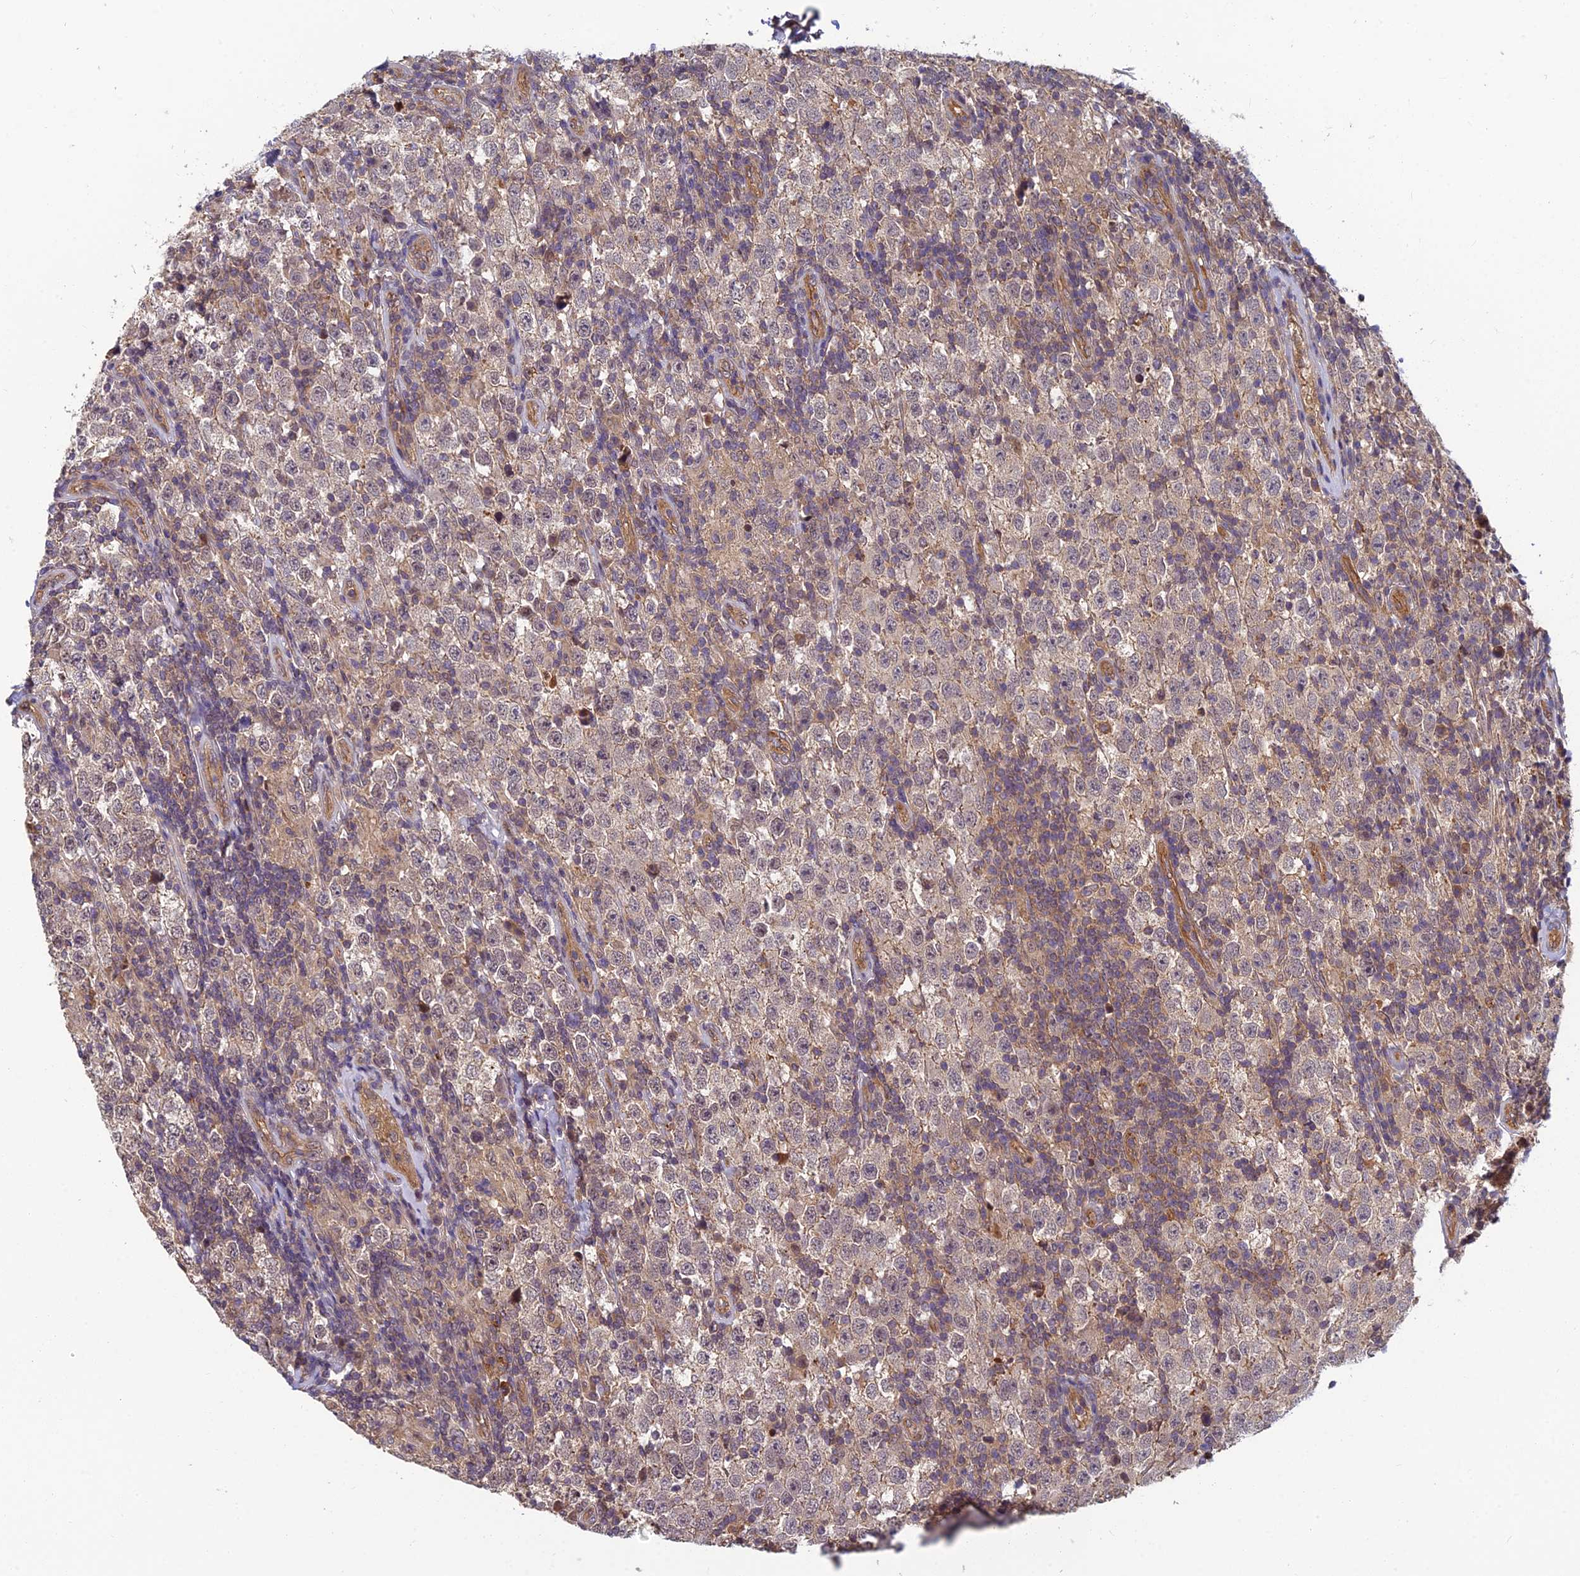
{"staining": {"intensity": "weak", "quantity": "<25%", "location": "cytoplasmic/membranous"}, "tissue": "testis cancer", "cell_type": "Tumor cells", "image_type": "cancer", "snomed": [{"axis": "morphology", "description": "Normal tissue, NOS"}, {"axis": "morphology", "description": "Urothelial carcinoma, High grade"}, {"axis": "morphology", "description": "Seminoma, NOS"}, {"axis": "morphology", "description": "Carcinoma, Embryonal, NOS"}, {"axis": "topography", "description": "Urinary bladder"}, {"axis": "topography", "description": "Testis"}], "caption": "Testis urothelial carcinoma (high-grade) was stained to show a protein in brown. There is no significant expression in tumor cells.", "gene": "PIKFYVE", "patient": {"sex": "male", "age": 41}}